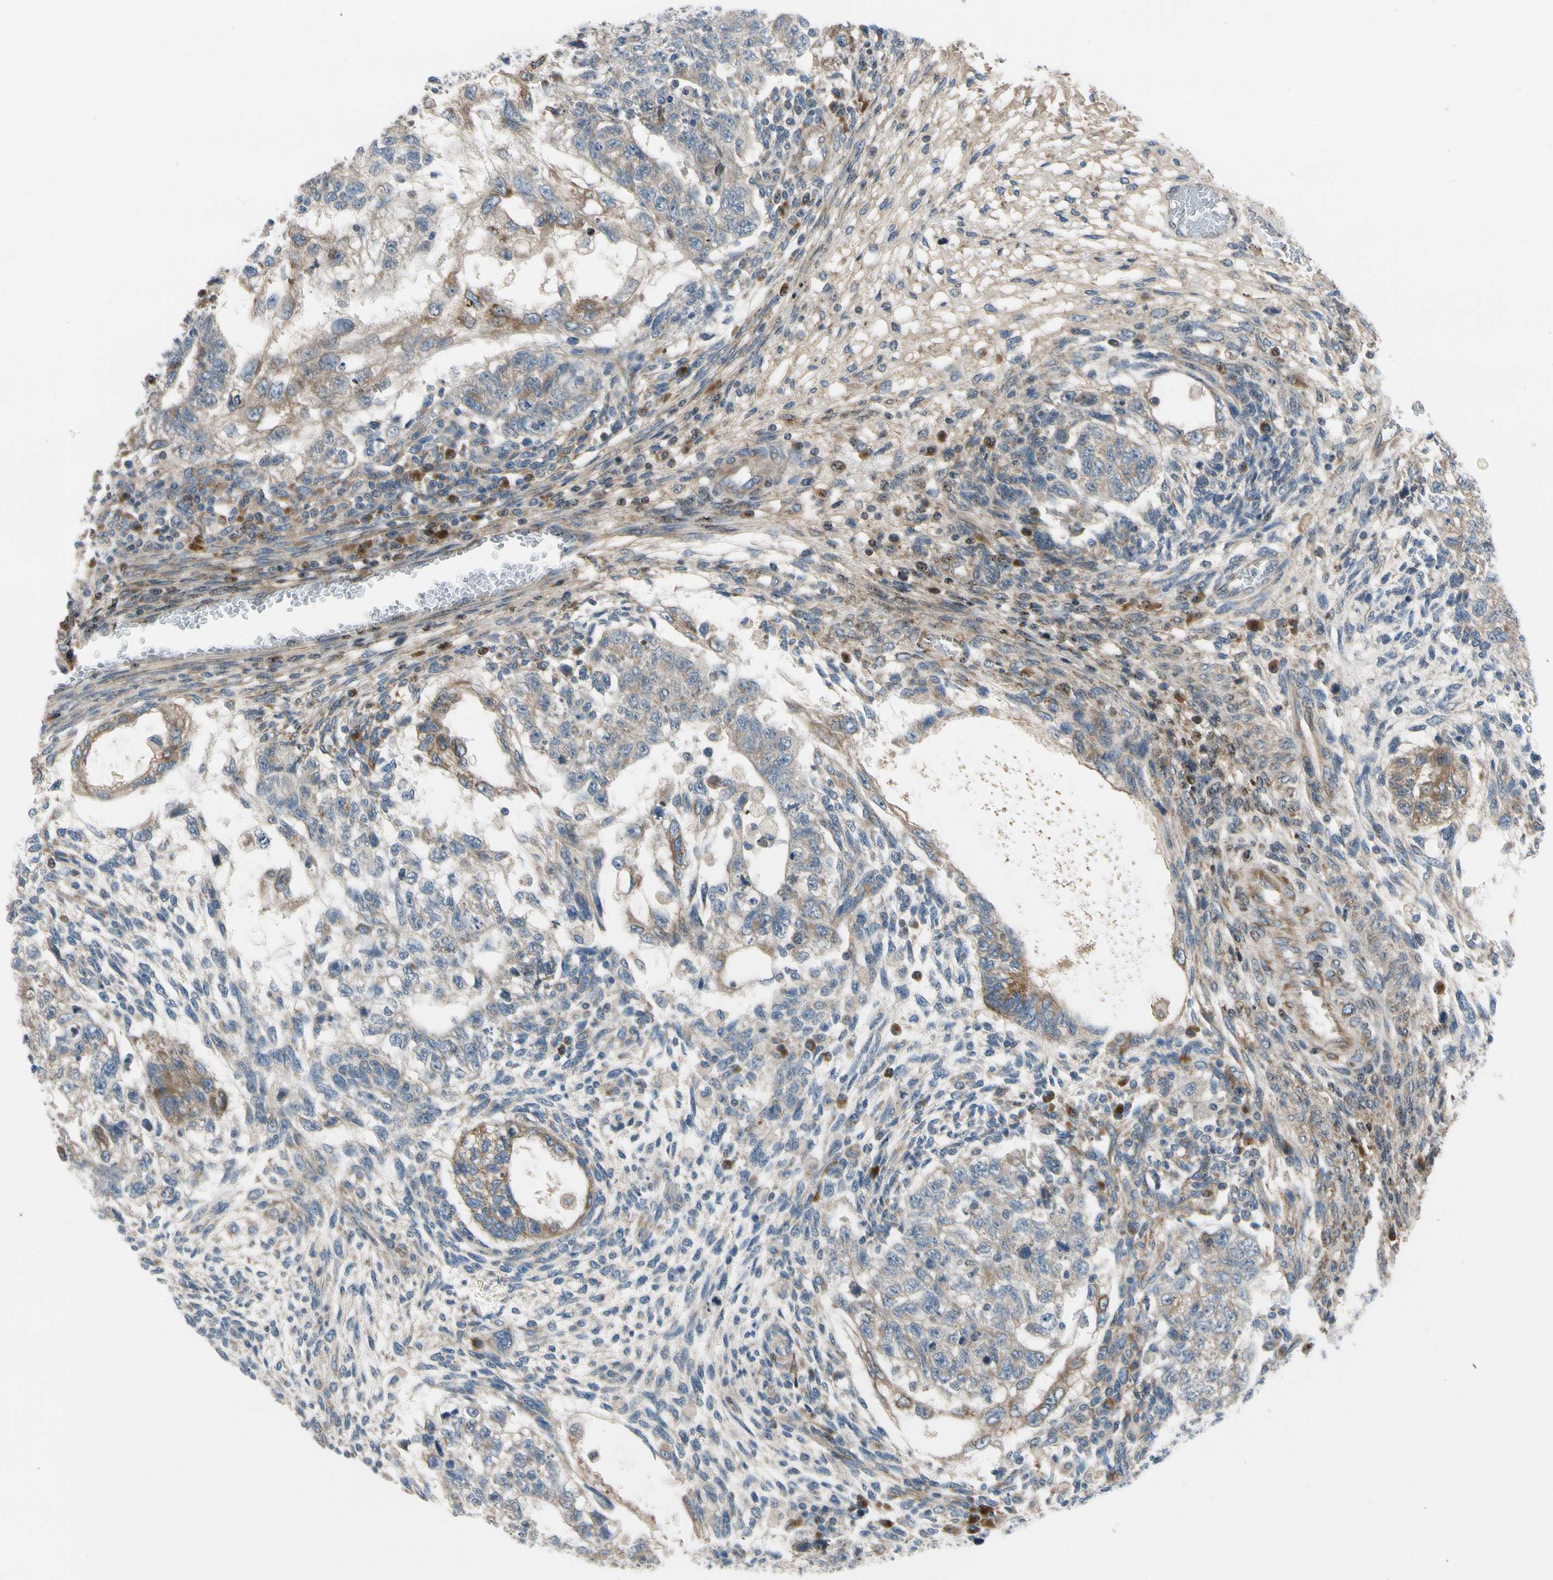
{"staining": {"intensity": "weak", "quantity": ">75%", "location": "cytoplasmic/membranous"}, "tissue": "testis cancer", "cell_type": "Tumor cells", "image_type": "cancer", "snomed": [{"axis": "morphology", "description": "Normal tissue, NOS"}, {"axis": "morphology", "description": "Carcinoma, Embryonal, NOS"}, {"axis": "topography", "description": "Testis"}], "caption": "A histopathology image showing weak cytoplasmic/membranous positivity in approximately >75% of tumor cells in testis cancer, as visualized by brown immunohistochemical staining.", "gene": "MST1R", "patient": {"sex": "male", "age": 36}}